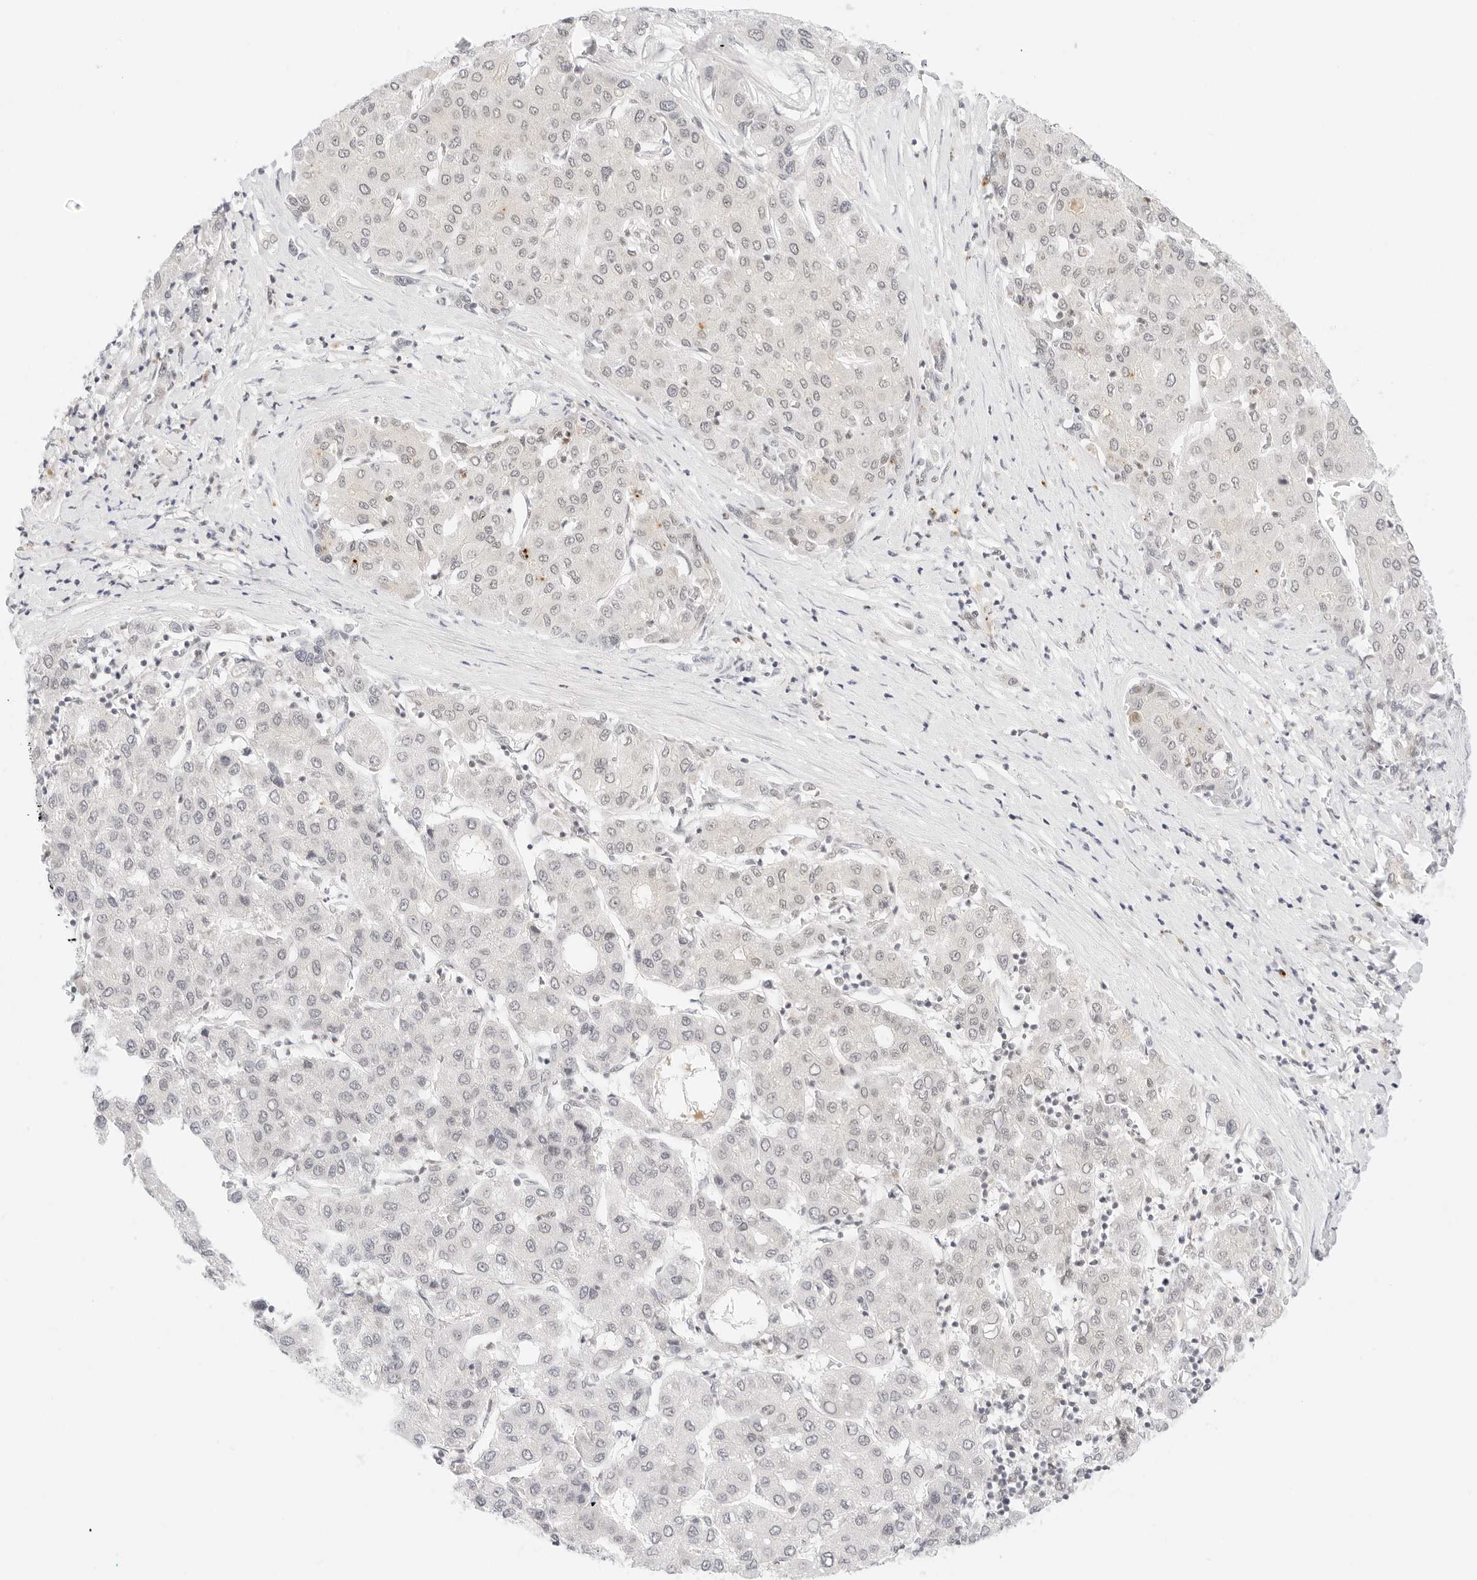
{"staining": {"intensity": "negative", "quantity": "none", "location": "none"}, "tissue": "liver cancer", "cell_type": "Tumor cells", "image_type": "cancer", "snomed": [{"axis": "morphology", "description": "Carcinoma, Hepatocellular, NOS"}, {"axis": "topography", "description": "Liver"}], "caption": "This is an immunohistochemistry image of liver hepatocellular carcinoma. There is no staining in tumor cells.", "gene": "POLR3C", "patient": {"sex": "male", "age": 65}}